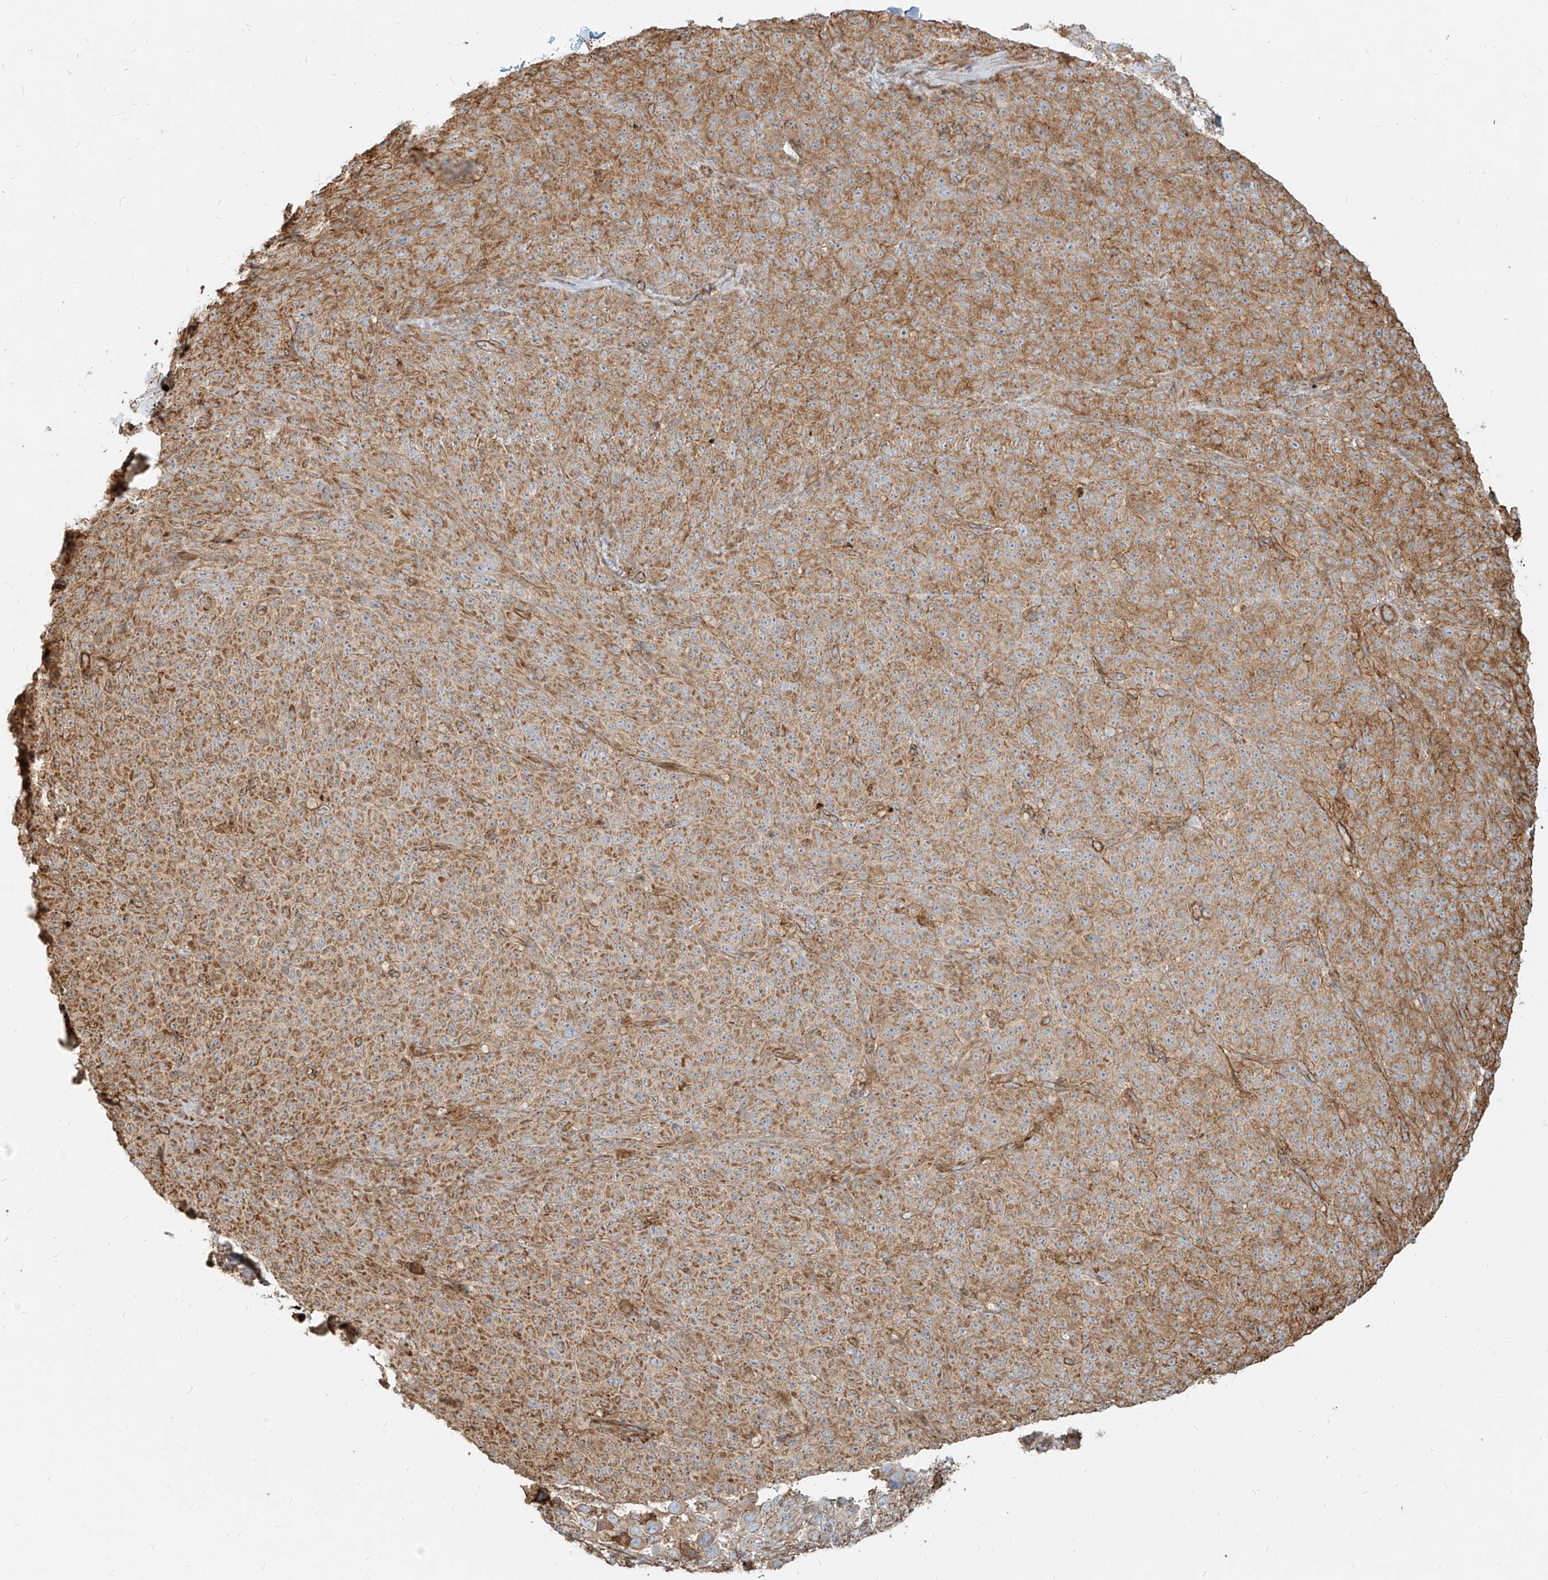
{"staining": {"intensity": "moderate", "quantity": ">75%", "location": "cytoplasmic/membranous"}, "tissue": "melanoma", "cell_type": "Tumor cells", "image_type": "cancer", "snomed": [{"axis": "morphology", "description": "Malignant melanoma, NOS"}, {"axis": "topography", "description": "Skin"}], "caption": "Protein analysis of malignant melanoma tissue demonstrates moderate cytoplasmic/membranous positivity in approximately >75% of tumor cells.", "gene": "MTX2", "patient": {"sex": "female", "age": 82}}